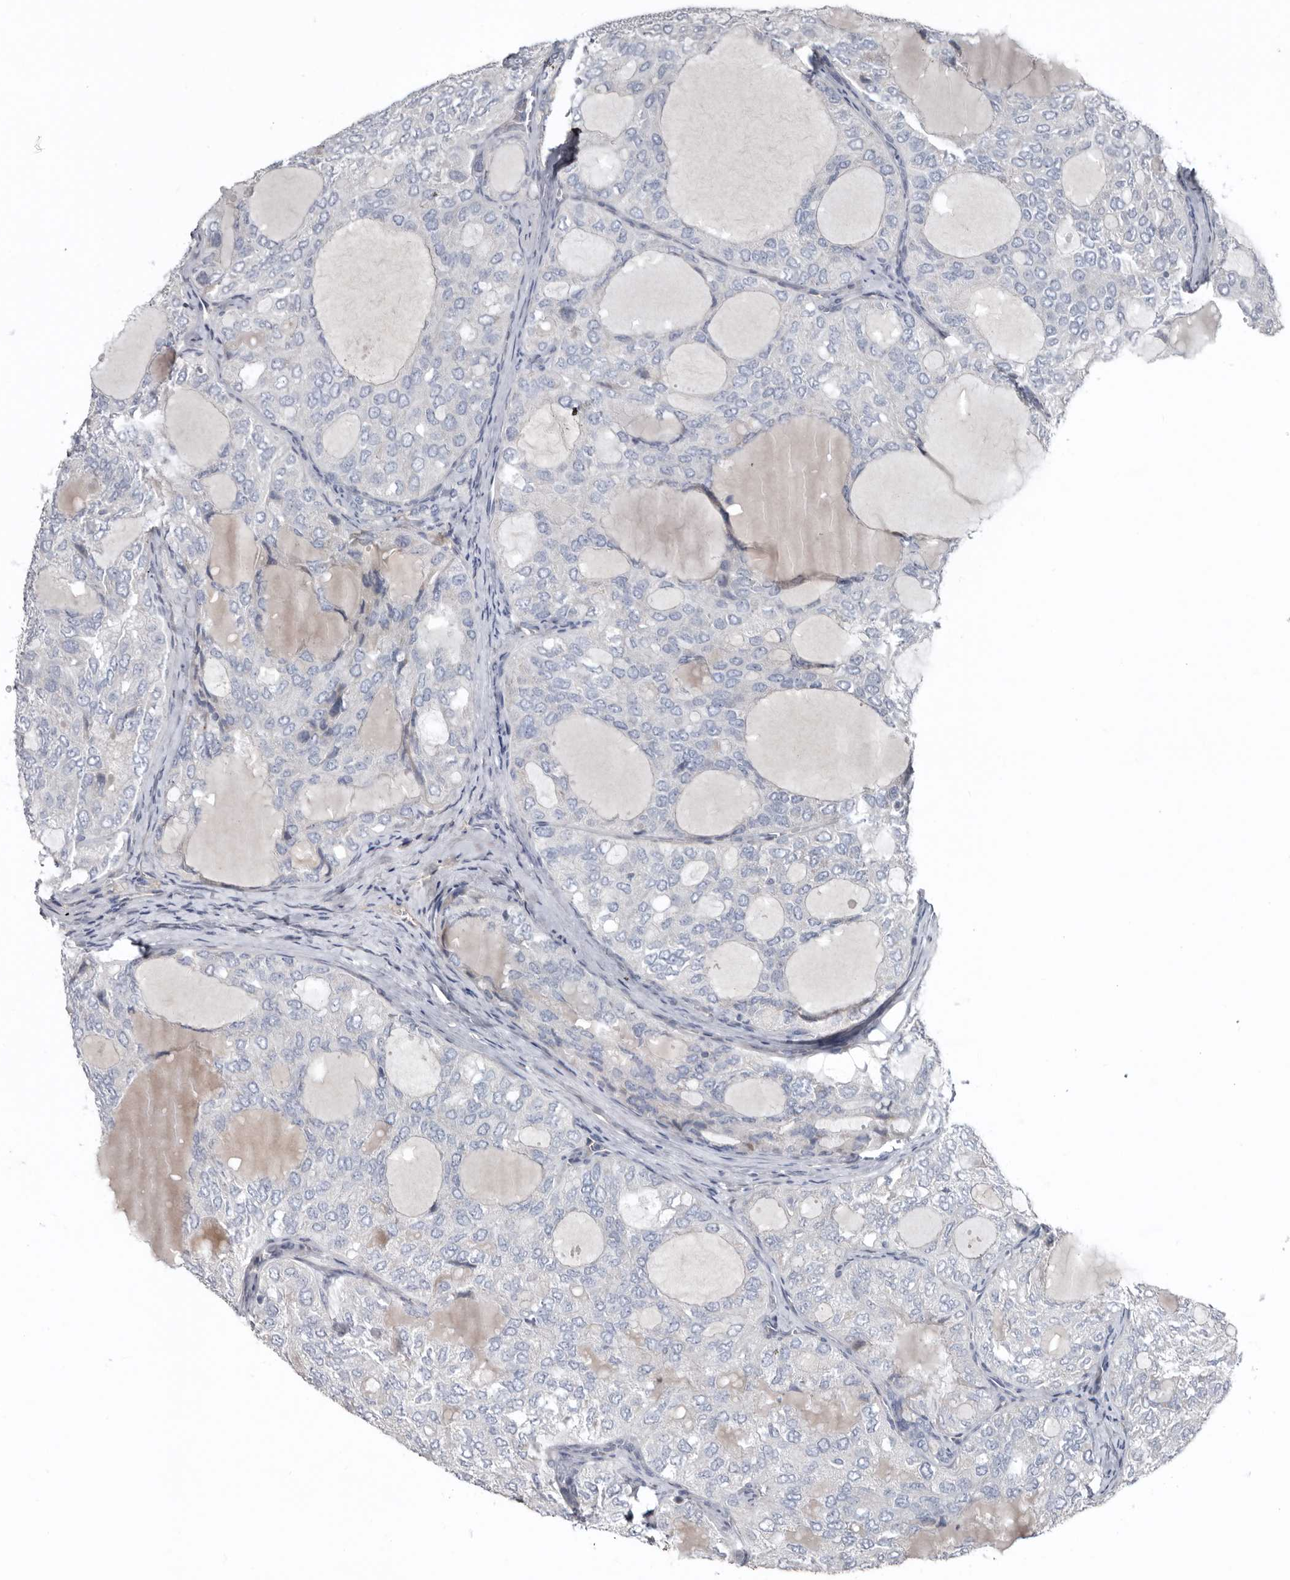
{"staining": {"intensity": "negative", "quantity": "none", "location": "none"}, "tissue": "thyroid cancer", "cell_type": "Tumor cells", "image_type": "cancer", "snomed": [{"axis": "morphology", "description": "Follicular adenoma carcinoma, NOS"}, {"axis": "topography", "description": "Thyroid gland"}], "caption": "Human thyroid follicular adenoma carcinoma stained for a protein using IHC exhibits no staining in tumor cells.", "gene": "ZNF114", "patient": {"sex": "male", "age": 75}}